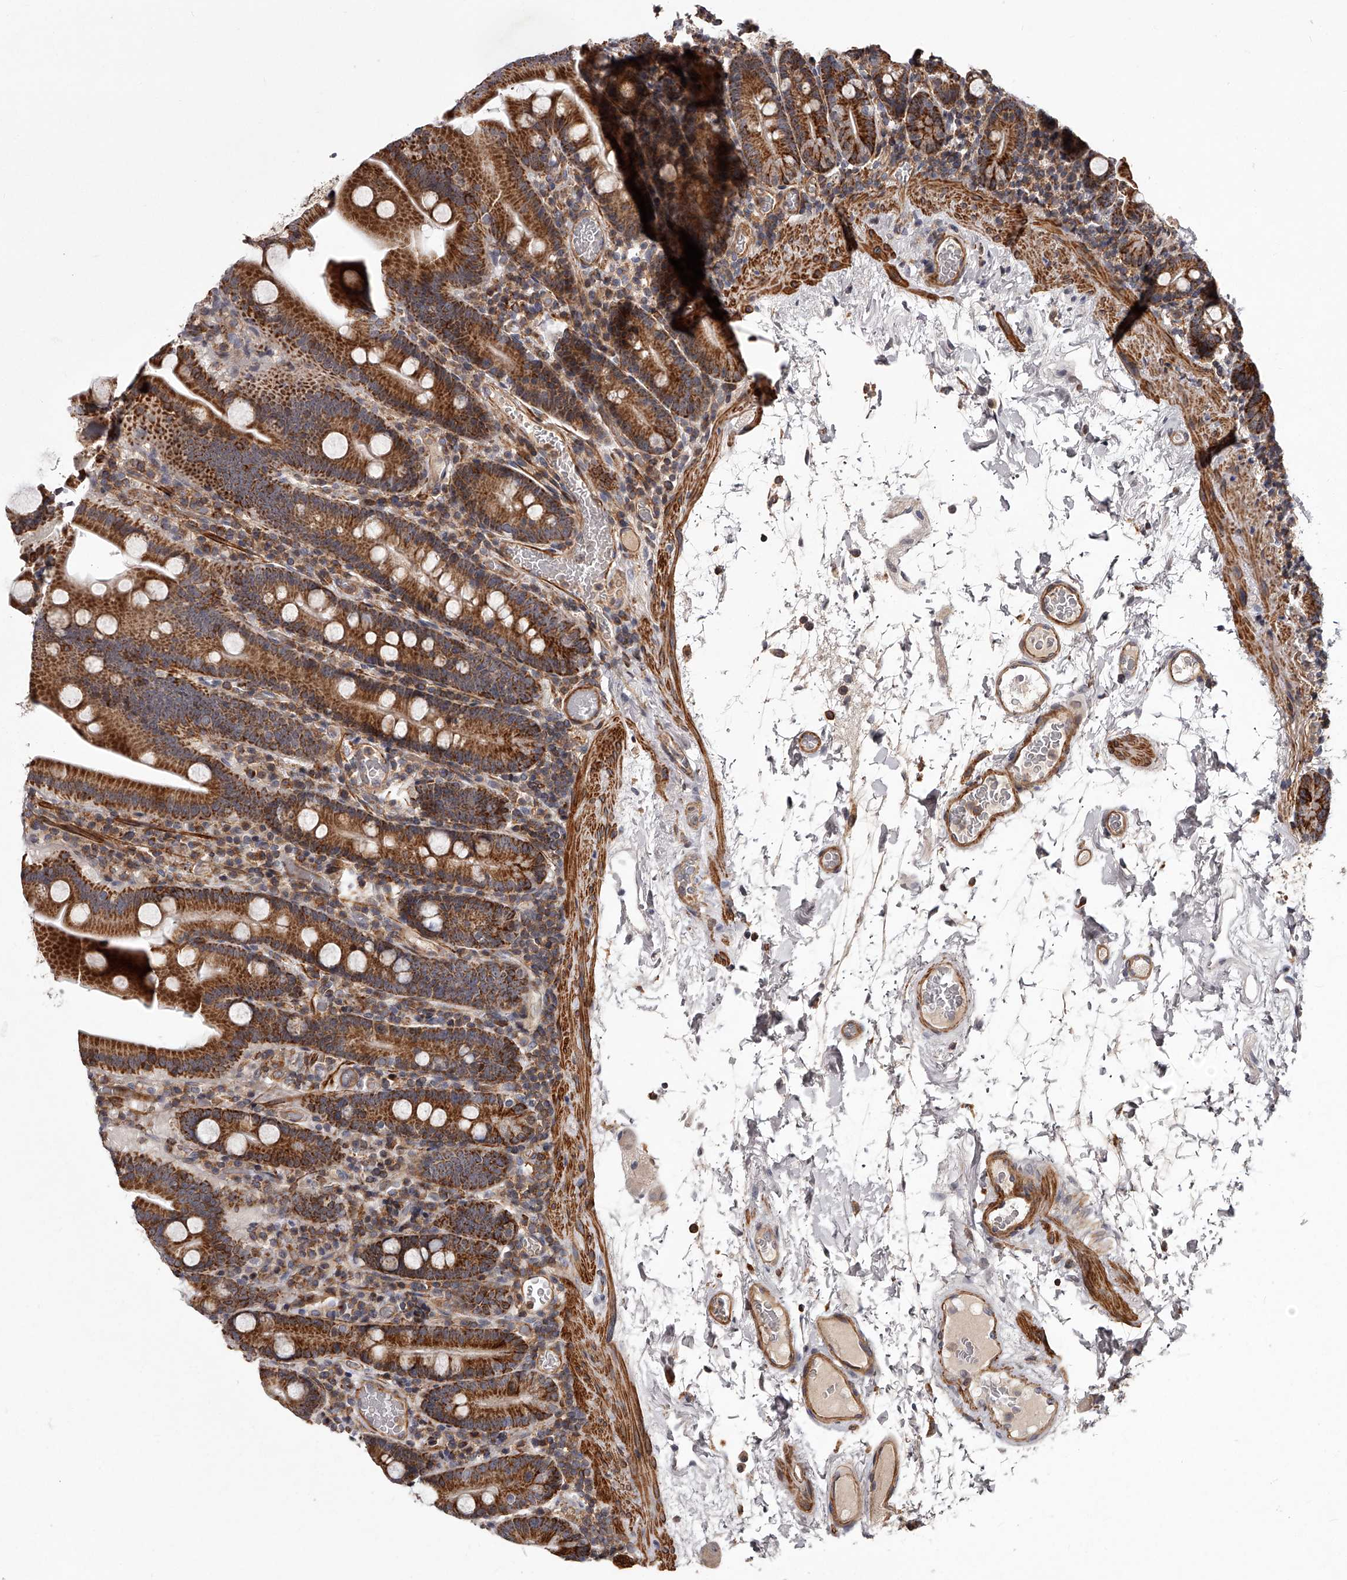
{"staining": {"intensity": "strong", "quantity": ">75%", "location": "cytoplasmic/membranous"}, "tissue": "duodenum", "cell_type": "Glandular cells", "image_type": "normal", "snomed": [{"axis": "morphology", "description": "Normal tissue, NOS"}, {"axis": "topography", "description": "Duodenum"}], "caption": "Protein expression analysis of unremarkable duodenum reveals strong cytoplasmic/membranous staining in about >75% of glandular cells.", "gene": "RRP36", "patient": {"sex": "male", "age": 55}}